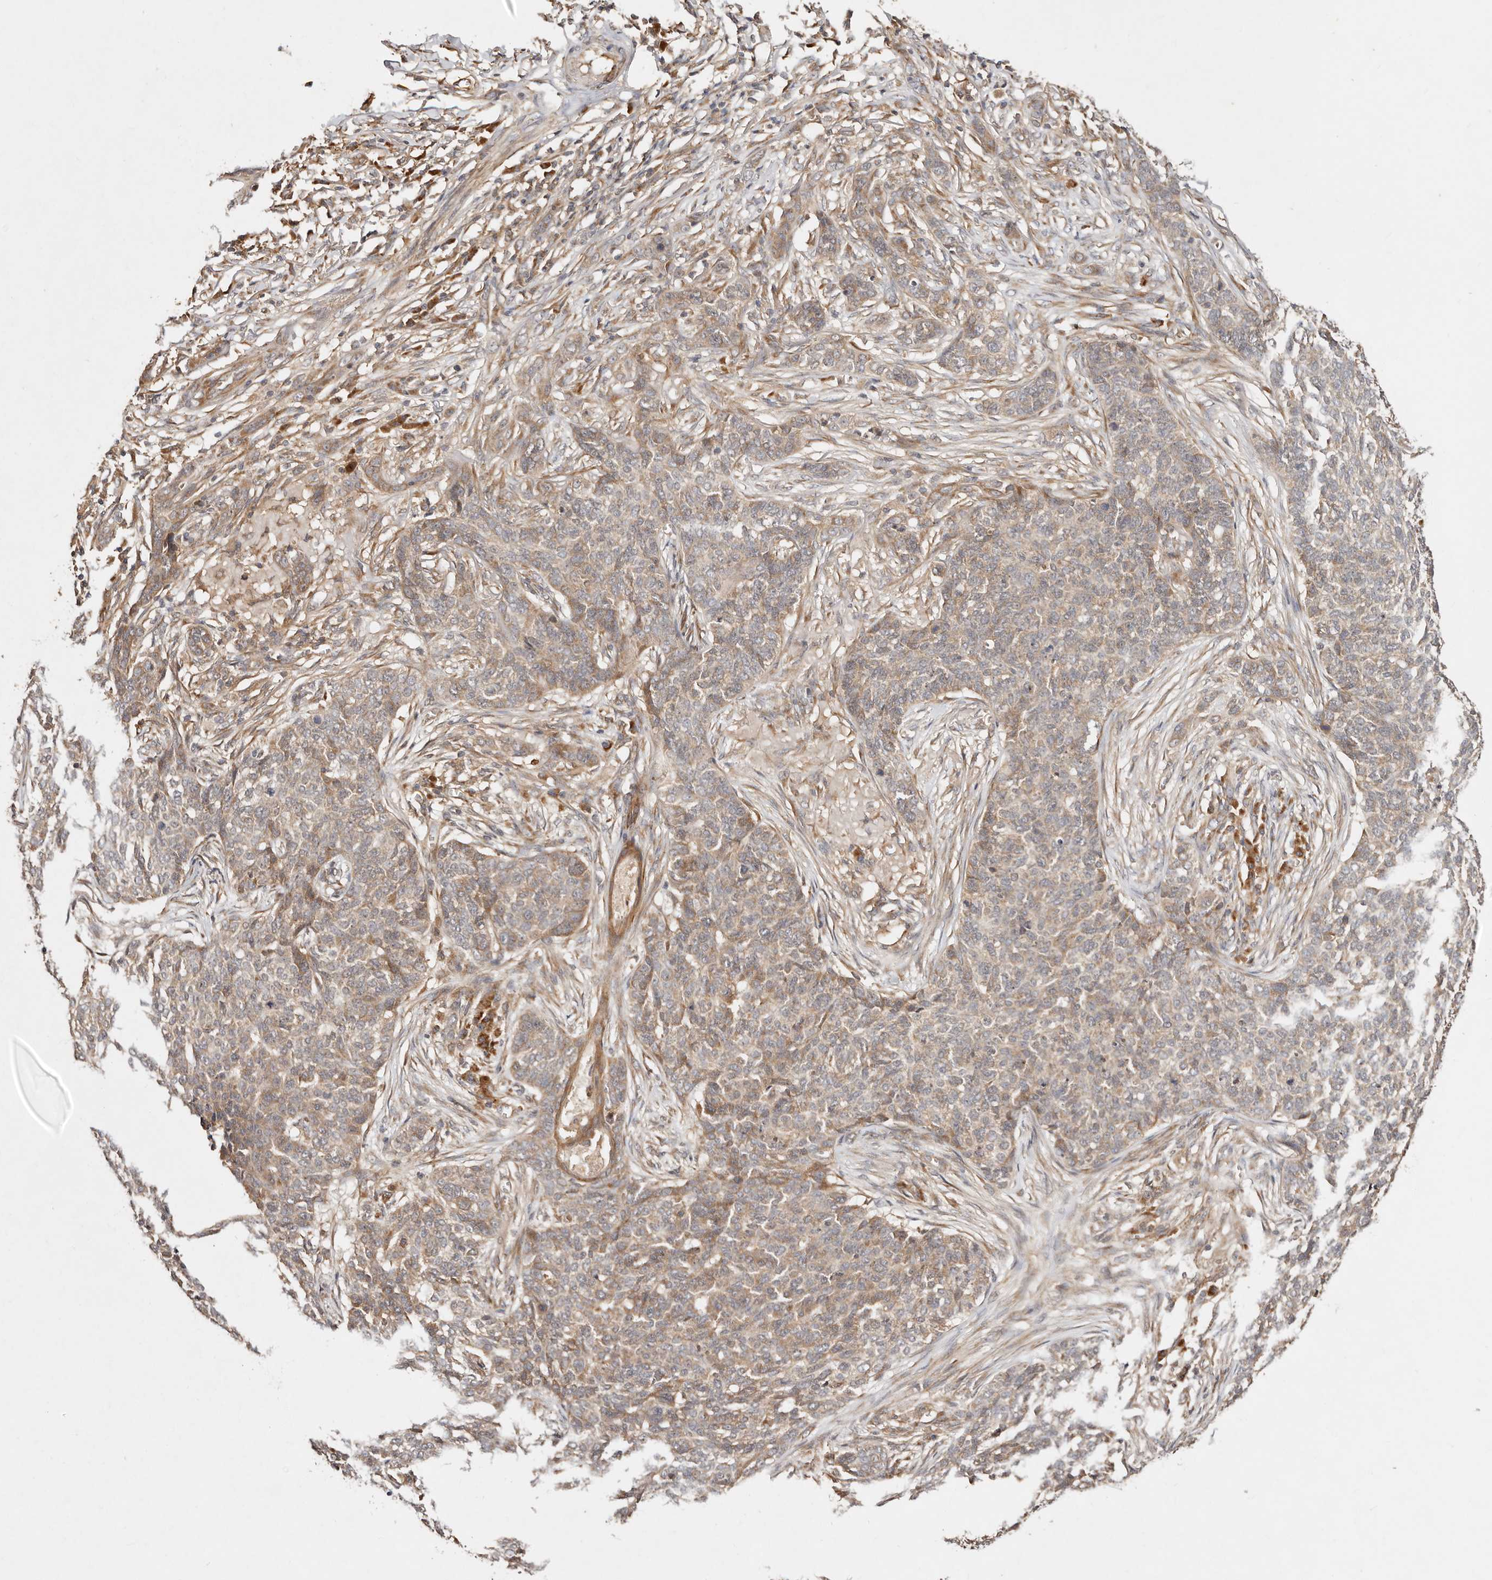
{"staining": {"intensity": "weak", "quantity": "25%-75%", "location": "cytoplasmic/membranous"}, "tissue": "skin cancer", "cell_type": "Tumor cells", "image_type": "cancer", "snomed": [{"axis": "morphology", "description": "Basal cell carcinoma"}, {"axis": "topography", "description": "Skin"}], "caption": "Weak cytoplasmic/membranous expression for a protein is identified in approximately 25%-75% of tumor cells of skin cancer using immunohistochemistry.", "gene": "DENND11", "patient": {"sex": "male", "age": 85}}